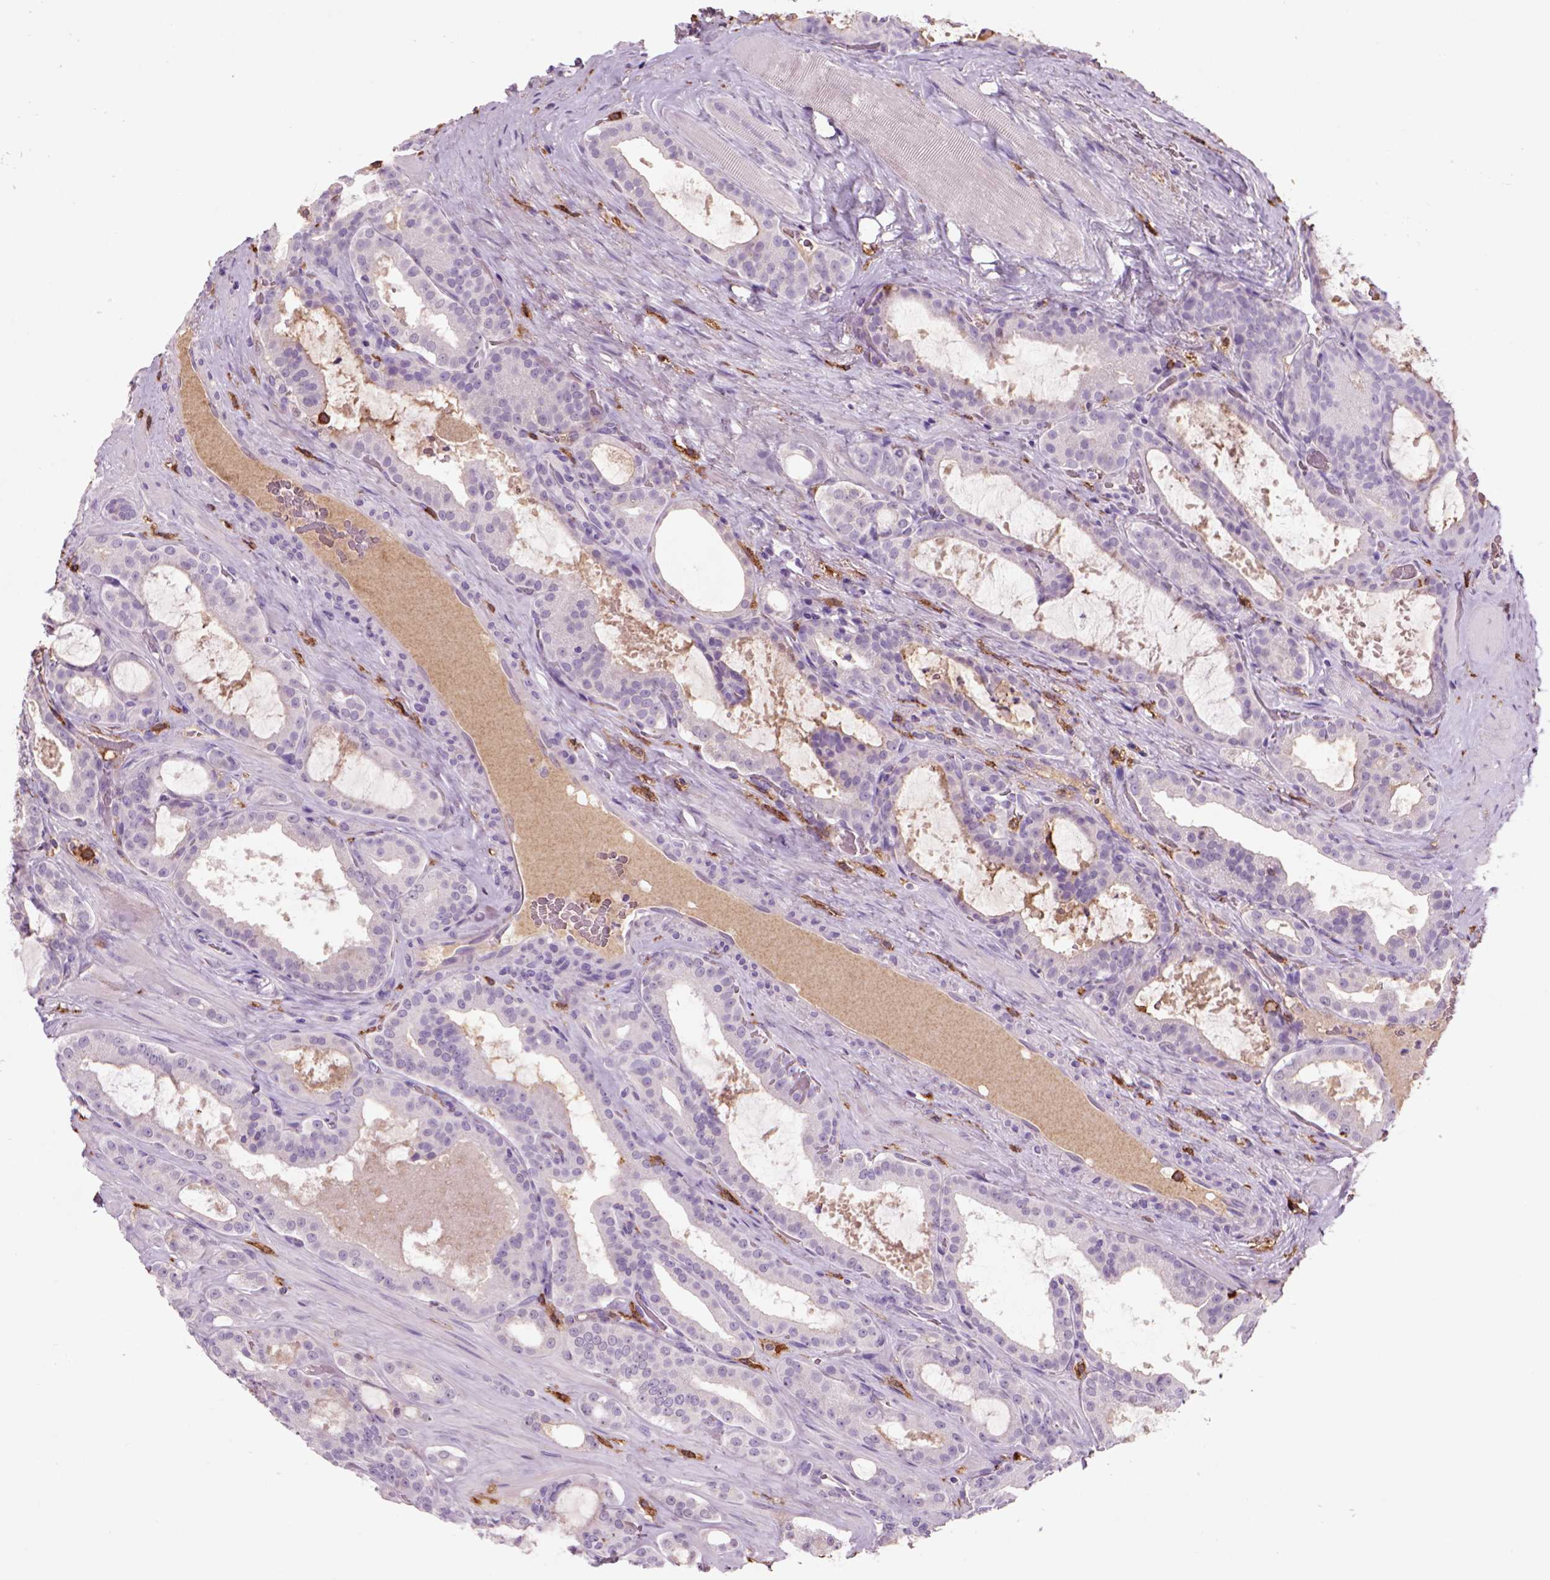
{"staining": {"intensity": "negative", "quantity": "none", "location": "none"}, "tissue": "prostate cancer", "cell_type": "Tumor cells", "image_type": "cancer", "snomed": [{"axis": "morphology", "description": "Adenocarcinoma, NOS"}, {"axis": "topography", "description": "Prostate"}], "caption": "This is an immunohistochemistry histopathology image of human prostate adenocarcinoma. There is no expression in tumor cells.", "gene": "CD14", "patient": {"sex": "male", "age": 67}}